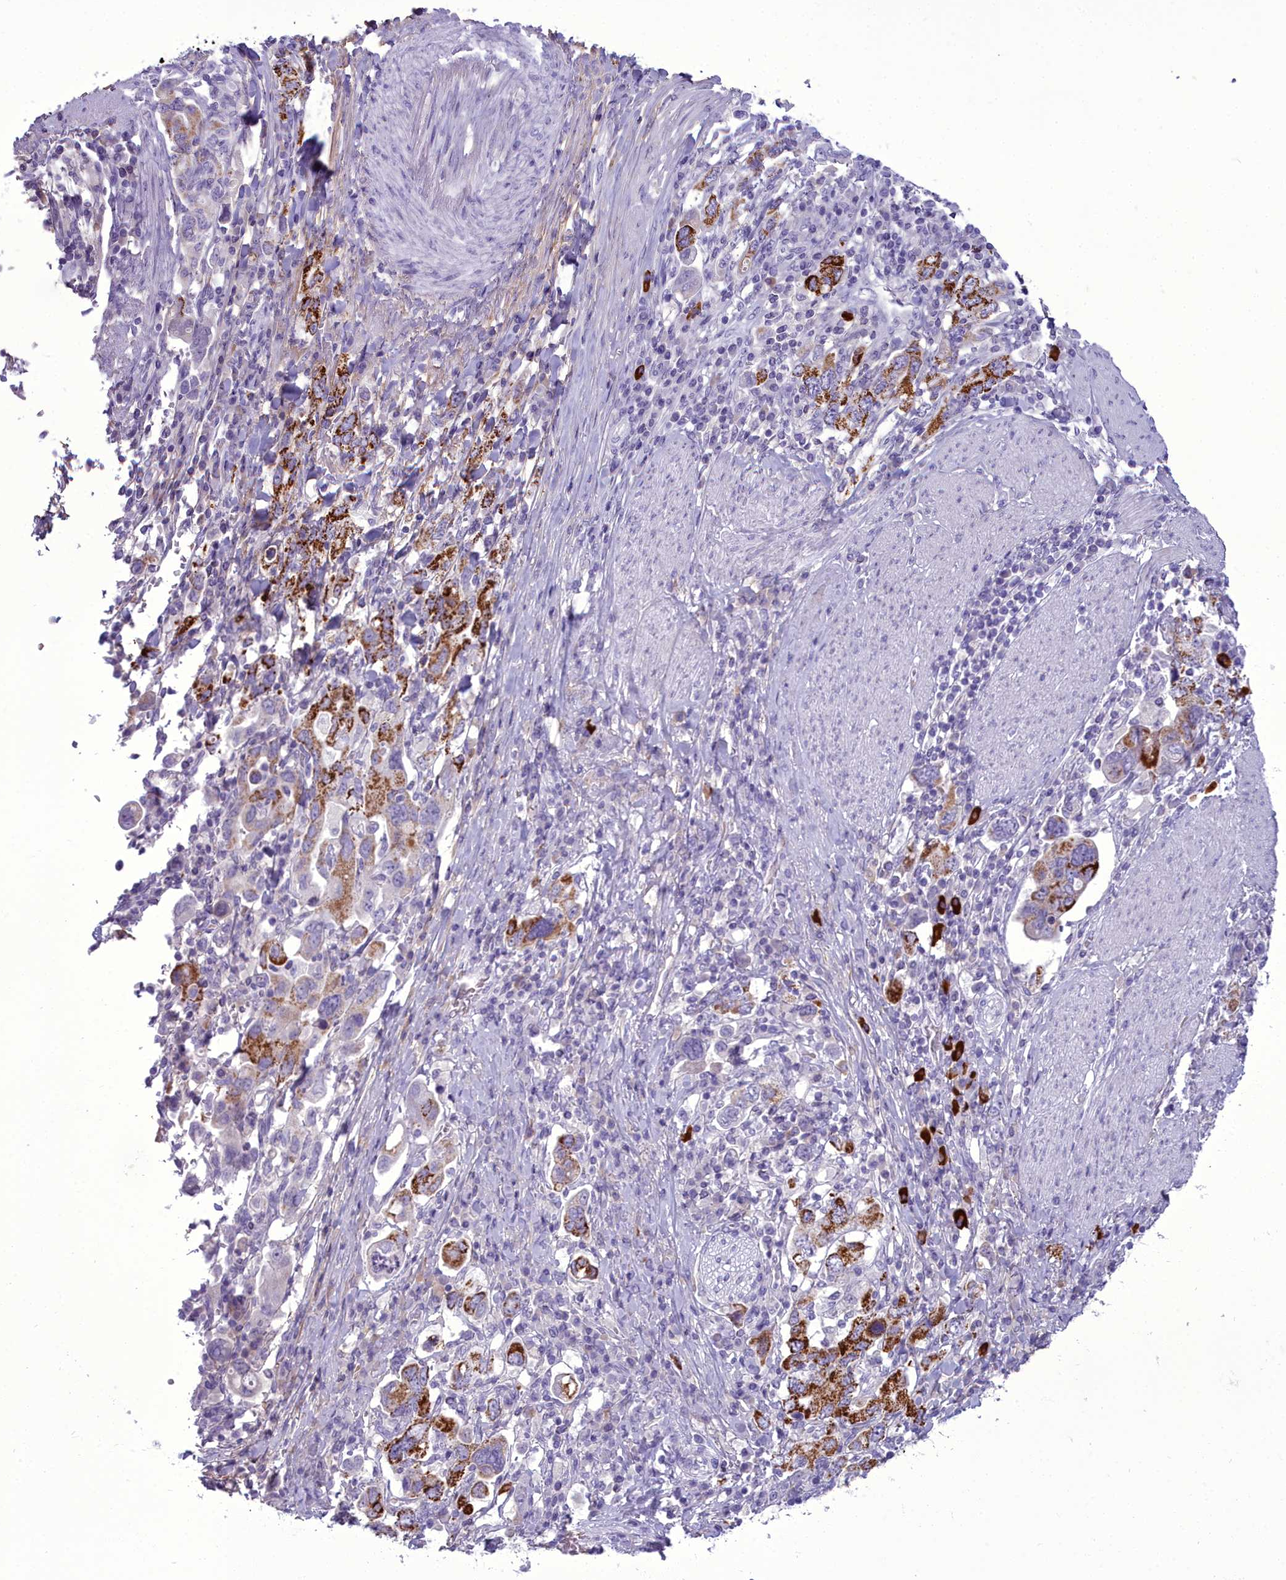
{"staining": {"intensity": "strong", "quantity": "25%-75%", "location": "cytoplasmic/membranous"}, "tissue": "stomach cancer", "cell_type": "Tumor cells", "image_type": "cancer", "snomed": [{"axis": "morphology", "description": "Adenocarcinoma, NOS"}, {"axis": "topography", "description": "Stomach, upper"}, {"axis": "topography", "description": "Stomach"}], "caption": "Immunohistochemistry (IHC) histopathology image of neoplastic tissue: human stomach cancer stained using immunohistochemistry exhibits high levels of strong protein expression localized specifically in the cytoplasmic/membranous of tumor cells, appearing as a cytoplasmic/membranous brown color.", "gene": "OSTN", "patient": {"sex": "male", "age": 62}}